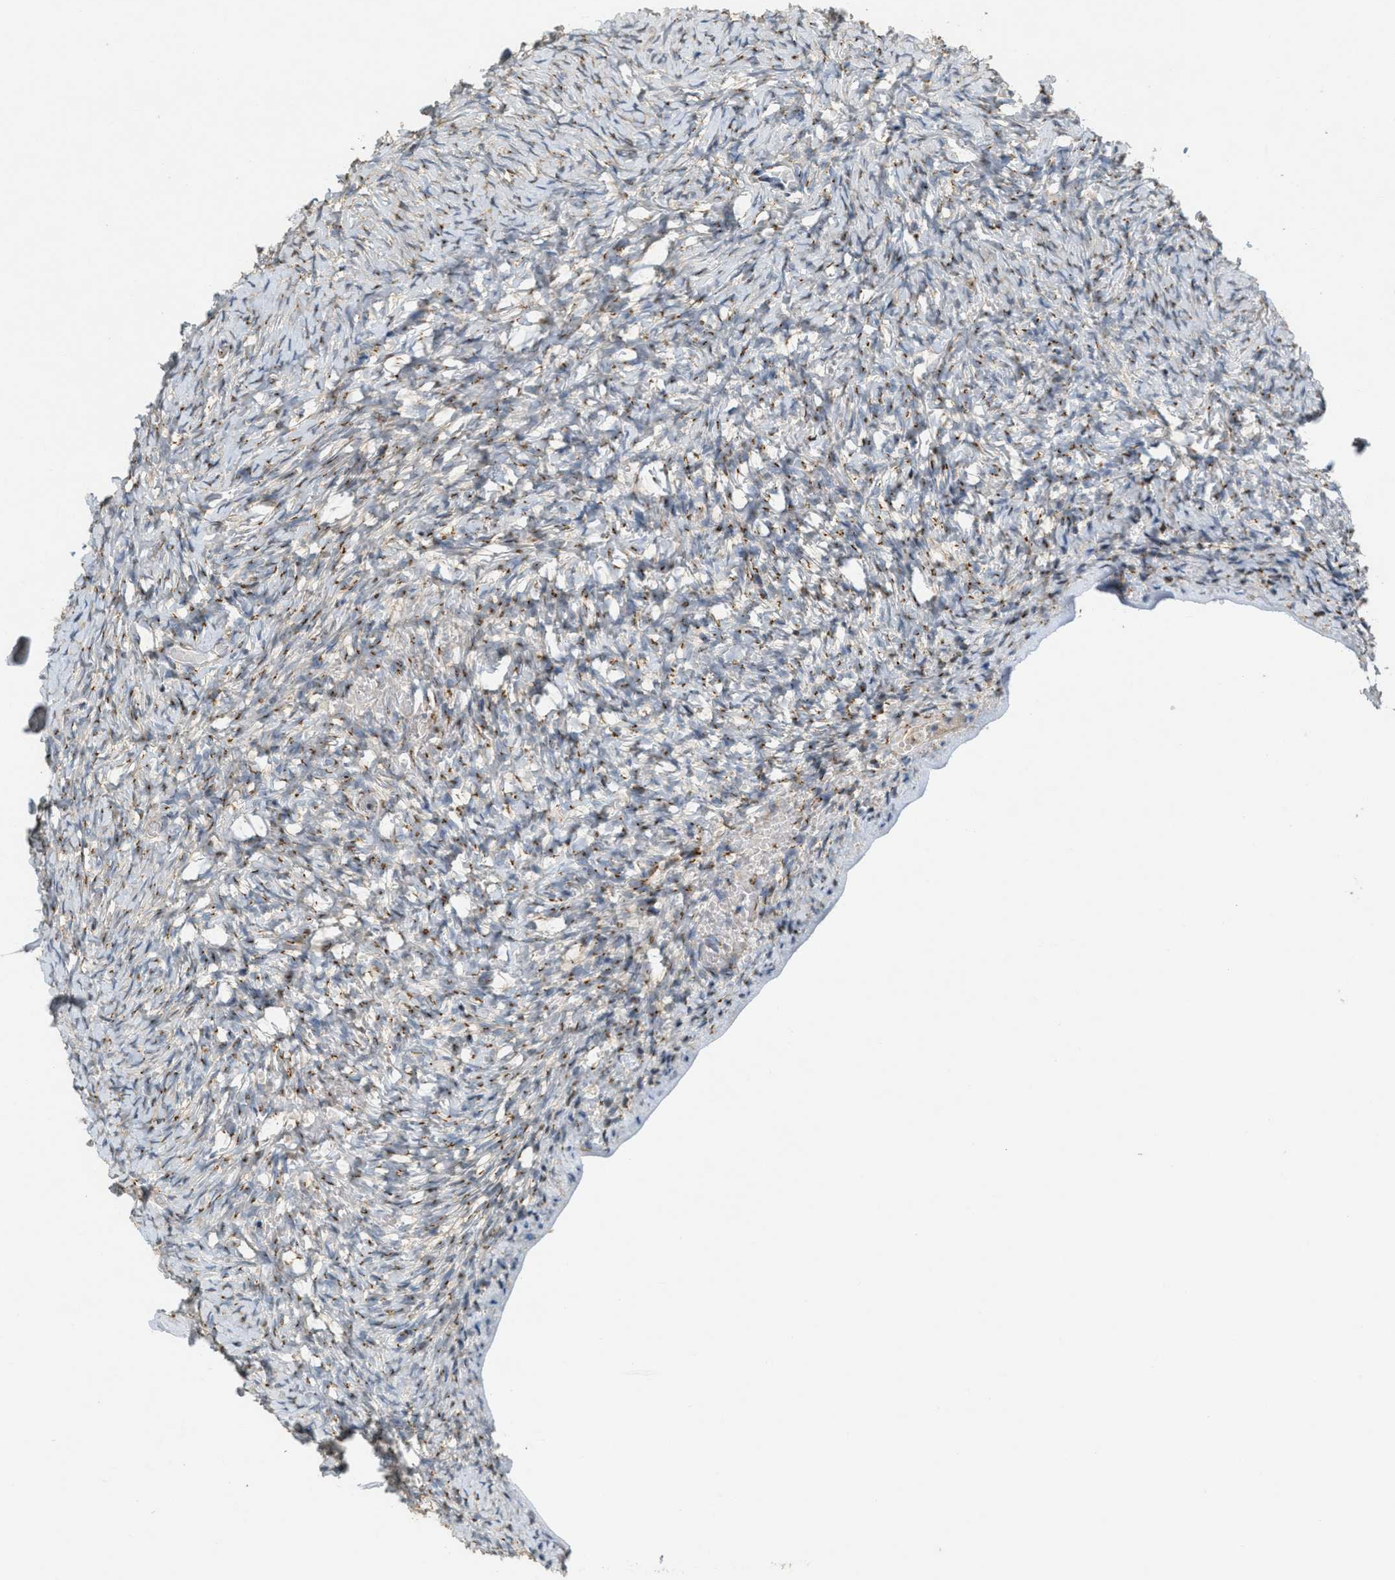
{"staining": {"intensity": "moderate", "quantity": "25%-75%", "location": "cytoplasmic/membranous"}, "tissue": "ovary", "cell_type": "Ovarian stroma cells", "image_type": "normal", "snomed": [{"axis": "morphology", "description": "Normal tissue, NOS"}, {"axis": "topography", "description": "Ovary"}], "caption": "High-magnification brightfield microscopy of benign ovary stained with DAB (3,3'-diaminobenzidine) (brown) and counterstained with hematoxylin (blue). ovarian stroma cells exhibit moderate cytoplasmic/membranous expression is seen in approximately25%-75% of cells. (DAB (3,3'-diaminobenzidine) IHC with brightfield microscopy, high magnification).", "gene": "ZFPL1", "patient": {"sex": "female", "age": 27}}